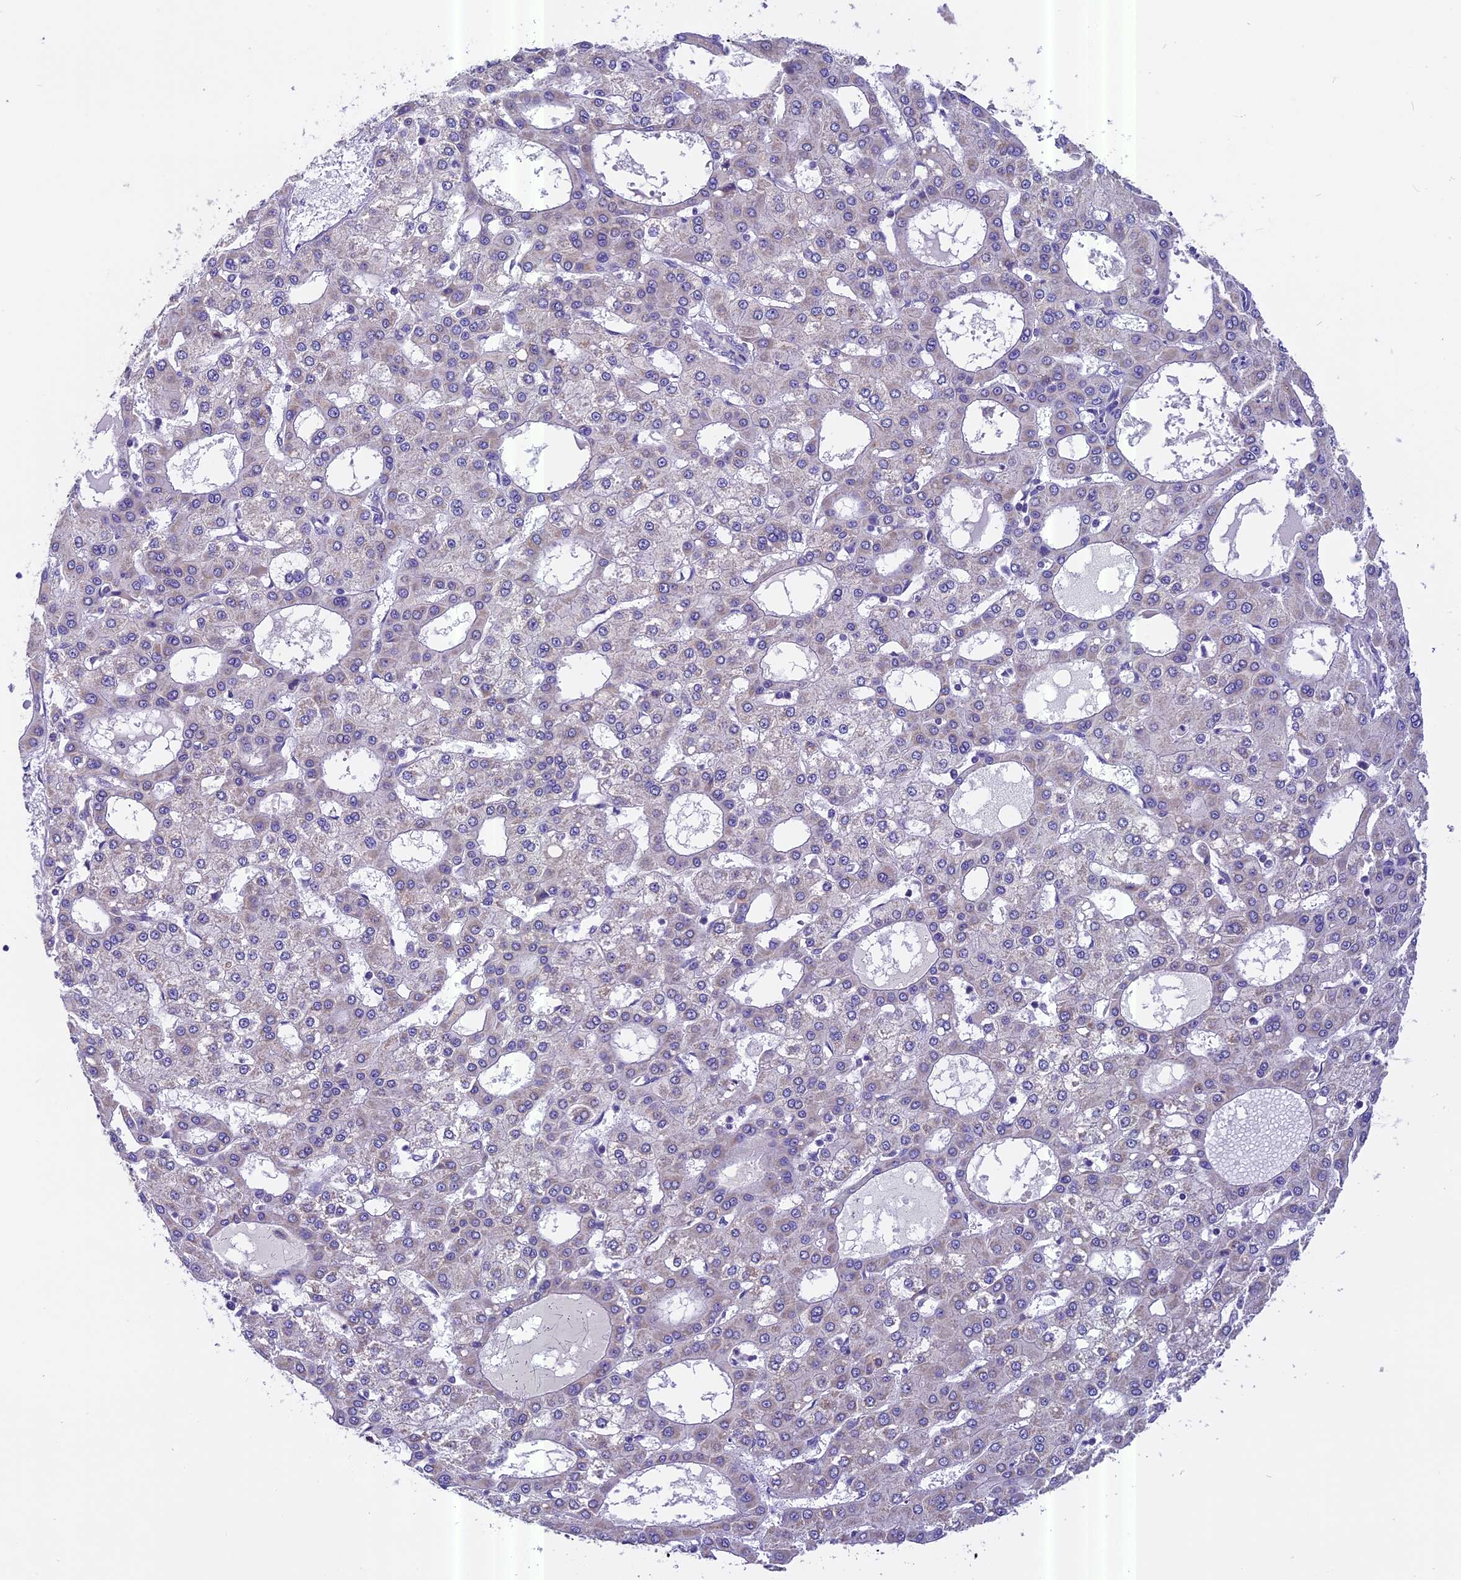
{"staining": {"intensity": "negative", "quantity": "none", "location": "none"}, "tissue": "liver cancer", "cell_type": "Tumor cells", "image_type": "cancer", "snomed": [{"axis": "morphology", "description": "Carcinoma, Hepatocellular, NOS"}, {"axis": "topography", "description": "Liver"}], "caption": "This is a histopathology image of immunohistochemistry (IHC) staining of liver cancer (hepatocellular carcinoma), which shows no staining in tumor cells. Nuclei are stained in blue.", "gene": "MGME1", "patient": {"sex": "male", "age": 47}}